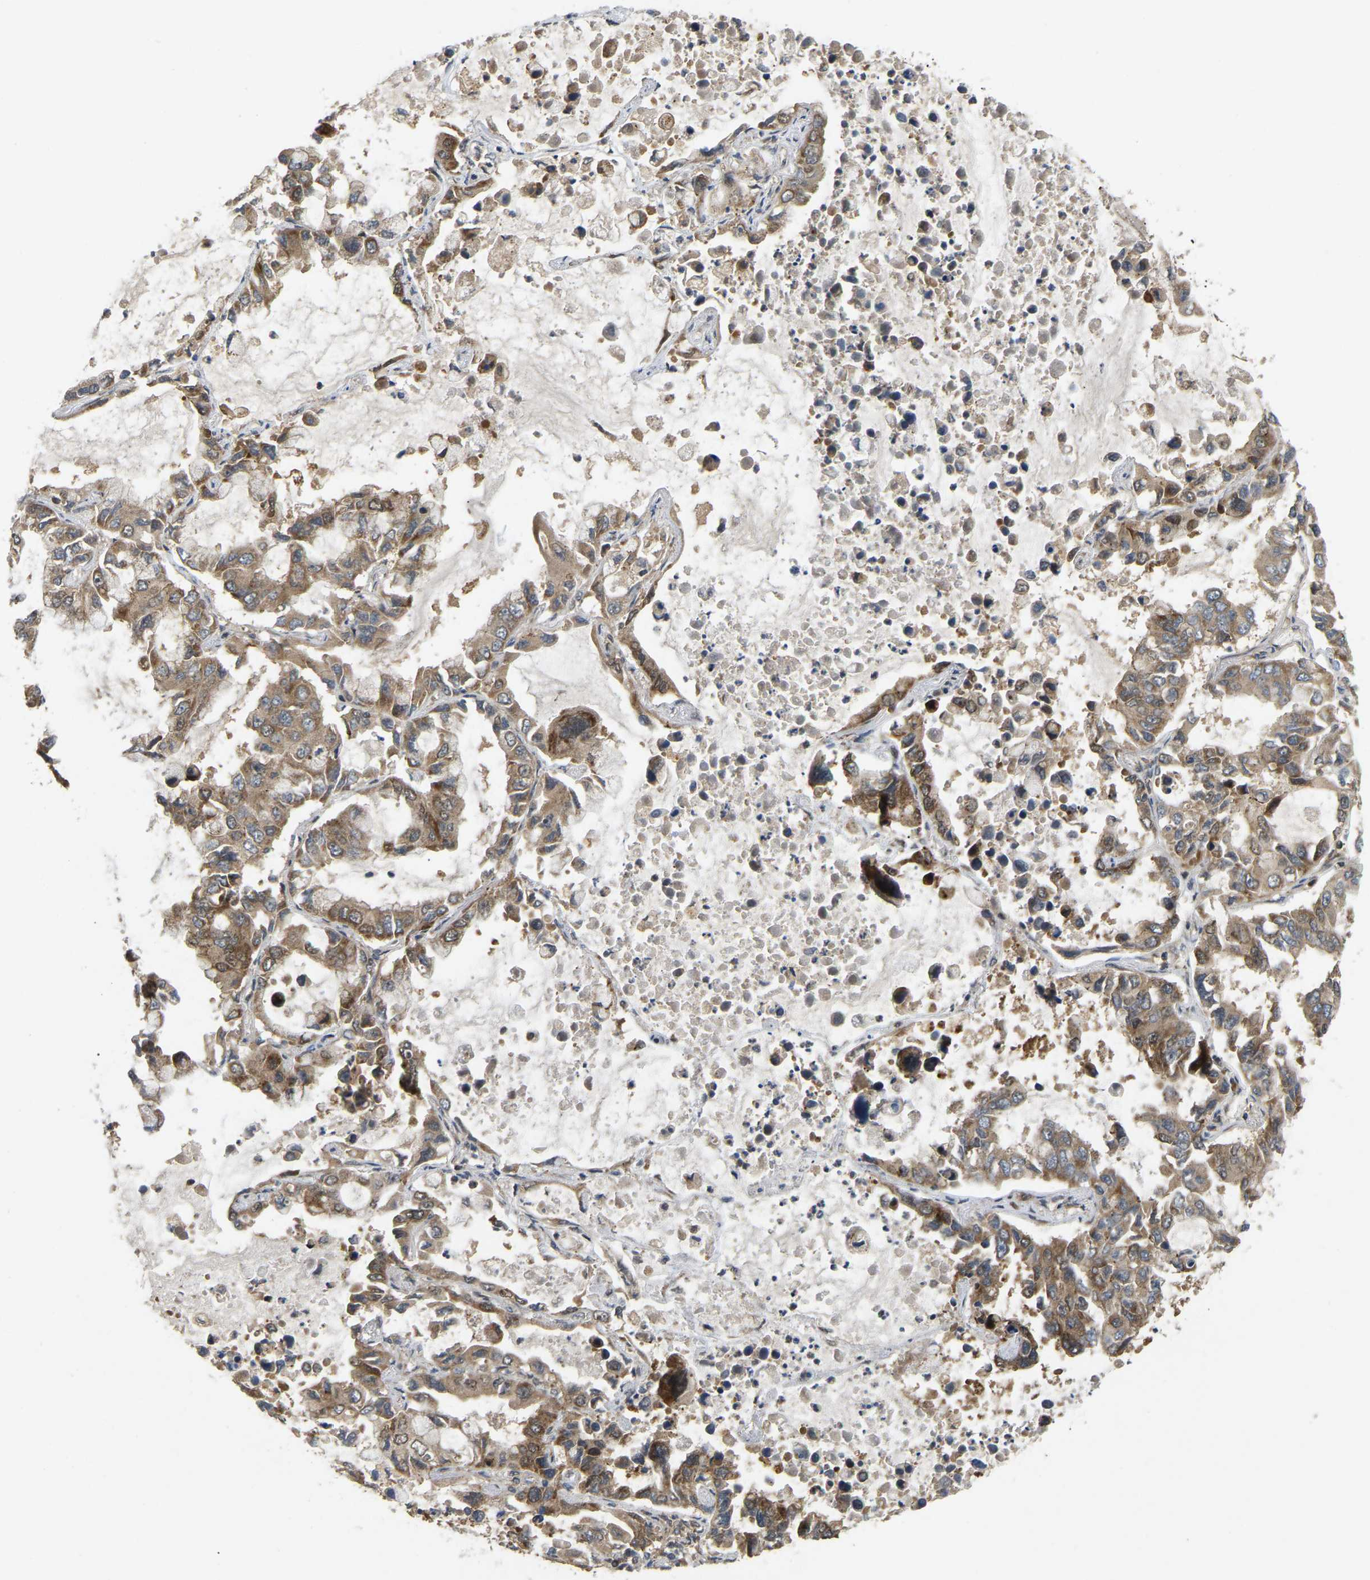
{"staining": {"intensity": "moderate", "quantity": ">75%", "location": "cytoplasmic/membranous,nuclear"}, "tissue": "lung cancer", "cell_type": "Tumor cells", "image_type": "cancer", "snomed": [{"axis": "morphology", "description": "Adenocarcinoma, NOS"}, {"axis": "topography", "description": "Lung"}], "caption": "A medium amount of moderate cytoplasmic/membranous and nuclear staining is present in about >75% of tumor cells in adenocarcinoma (lung) tissue.", "gene": "KIAA1549", "patient": {"sex": "male", "age": 64}}